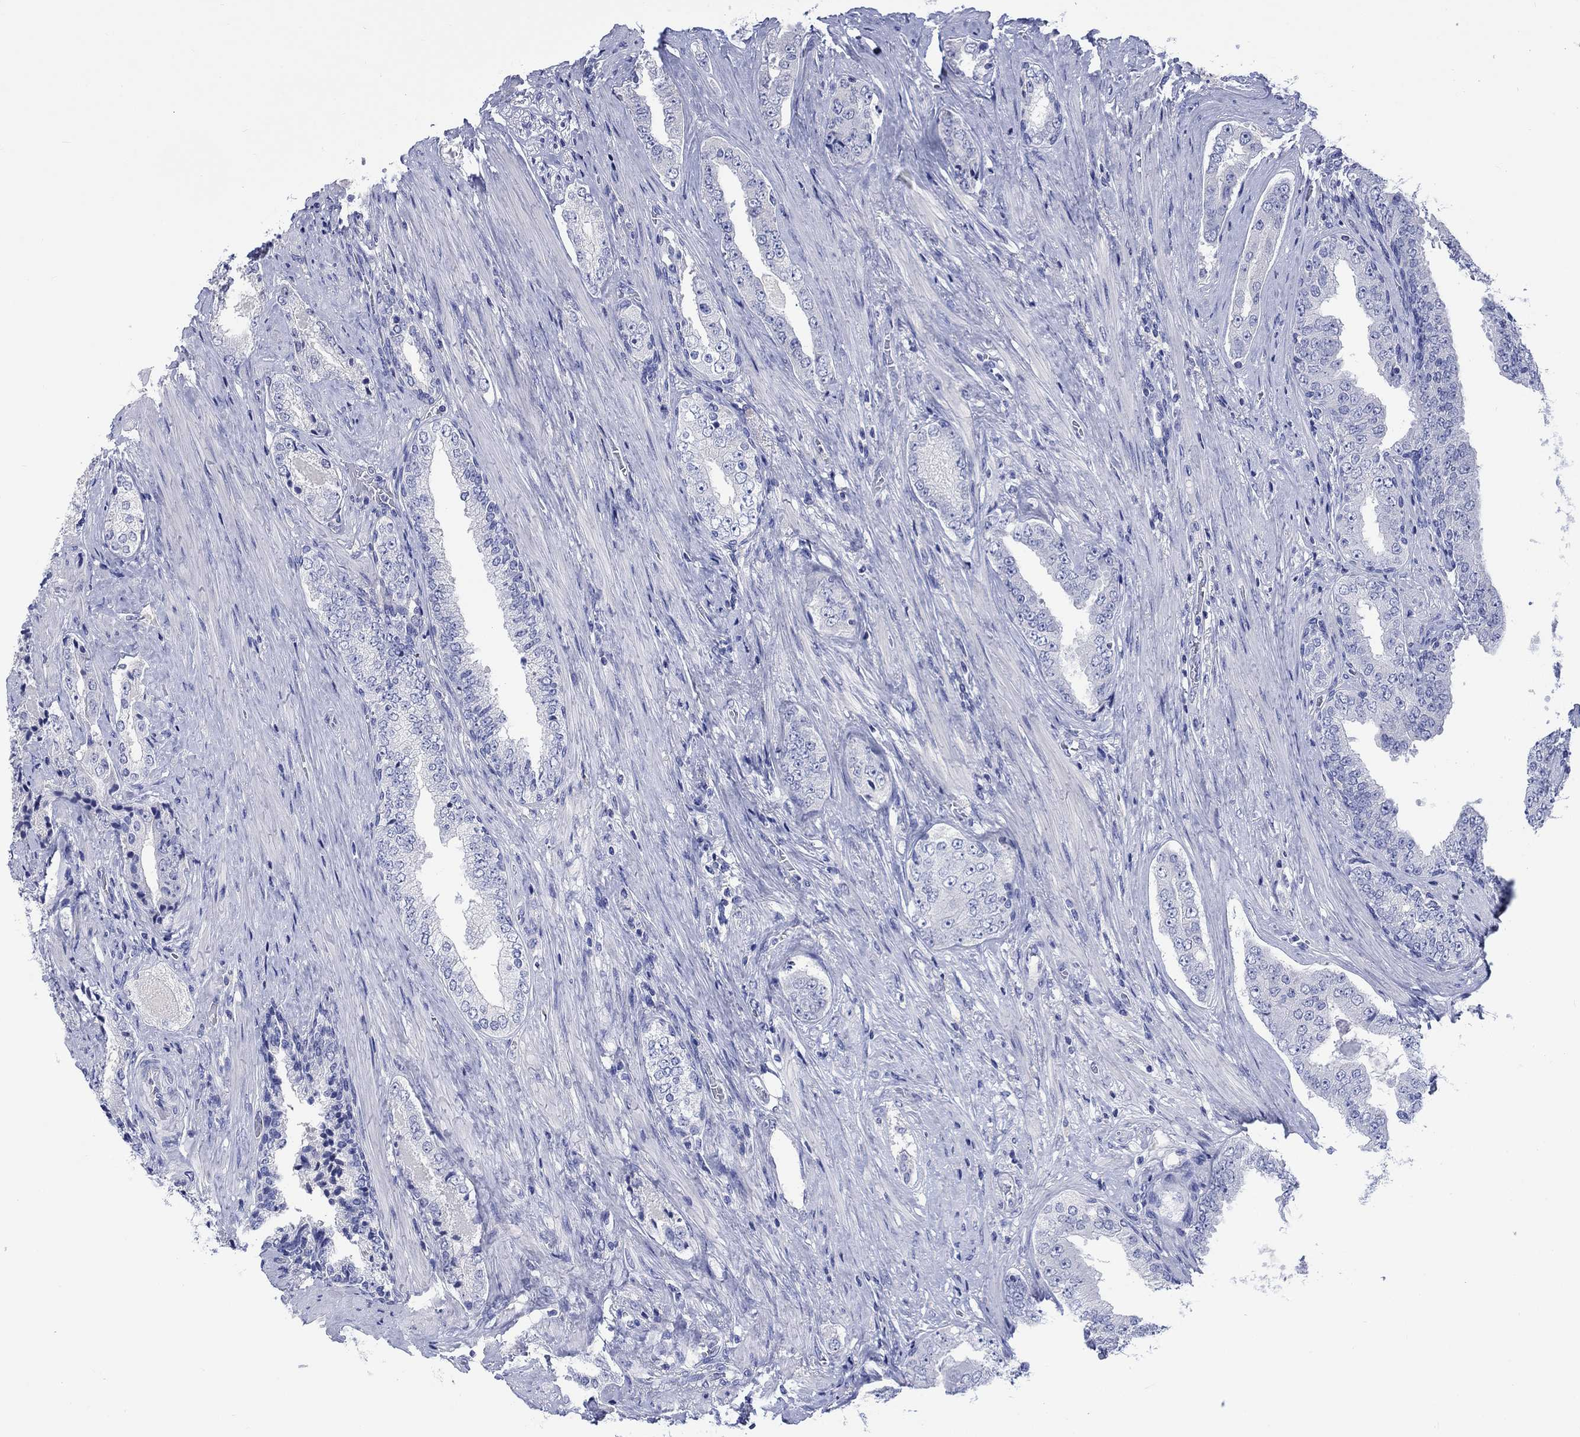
{"staining": {"intensity": "negative", "quantity": "none", "location": "none"}, "tissue": "prostate cancer", "cell_type": "Tumor cells", "image_type": "cancer", "snomed": [{"axis": "morphology", "description": "Adenocarcinoma, Low grade"}, {"axis": "topography", "description": "Prostate and seminal vesicle, NOS"}], "caption": "IHC image of neoplastic tissue: human prostate cancer stained with DAB (3,3'-diaminobenzidine) shows no significant protein staining in tumor cells.", "gene": "TOMM20L", "patient": {"sex": "male", "age": 61}}